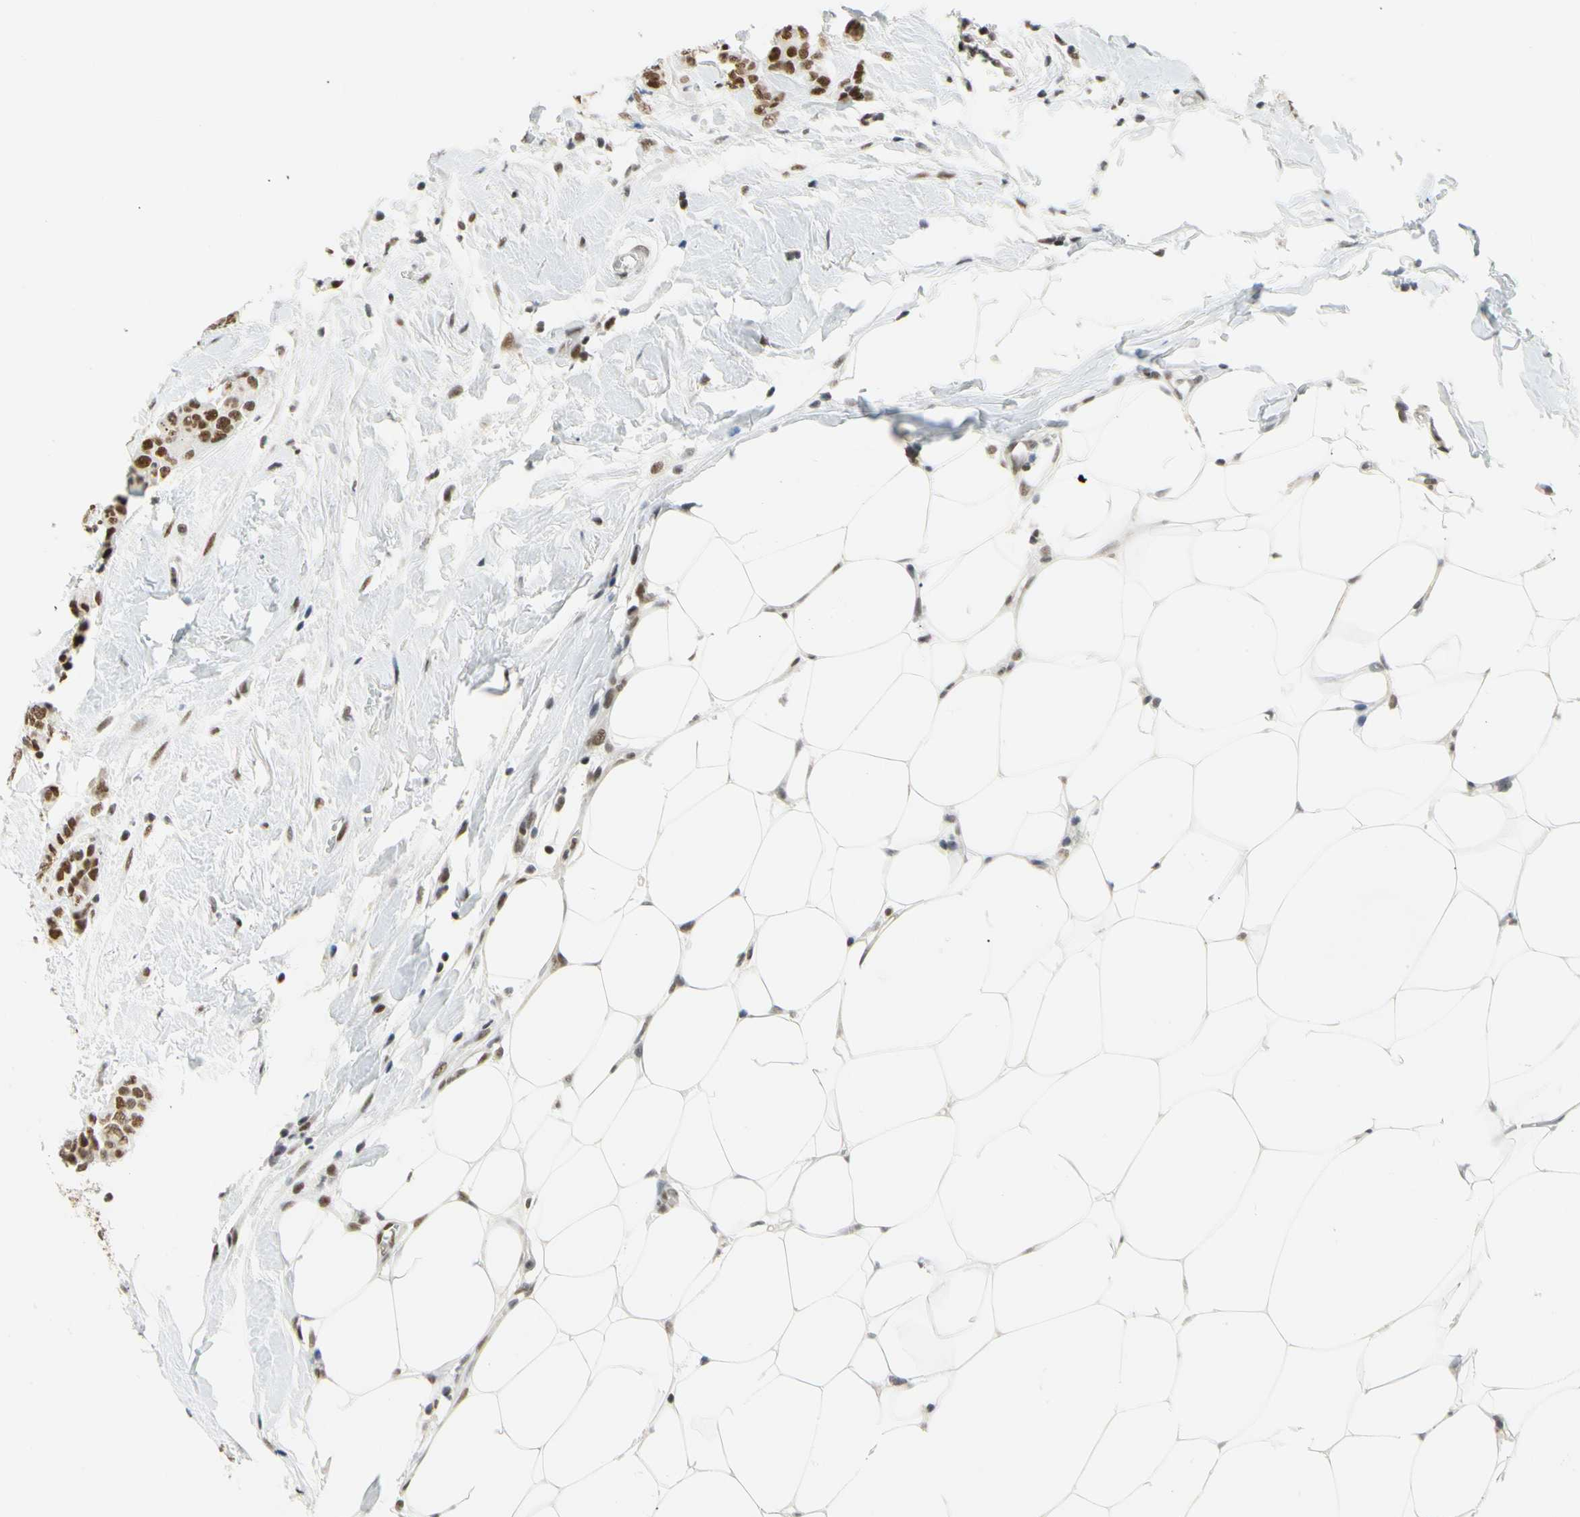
{"staining": {"intensity": "strong", "quantity": ">75%", "location": "nuclear"}, "tissue": "breast cancer", "cell_type": "Tumor cells", "image_type": "cancer", "snomed": [{"axis": "morphology", "description": "Normal tissue, NOS"}, {"axis": "morphology", "description": "Duct carcinoma"}, {"axis": "topography", "description": "Breast"}], "caption": "Breast cancer (invasive ductal carcinoma) tissue displays strong nuclear positivity in about >75% of tumor cells (DAB (3,3'-diaminobenzidine) IHC, brown staining for protein, blue staining for nuclei).", "gene": "ZSCAN16", "patient": {"sex": "female", "age": 40}}